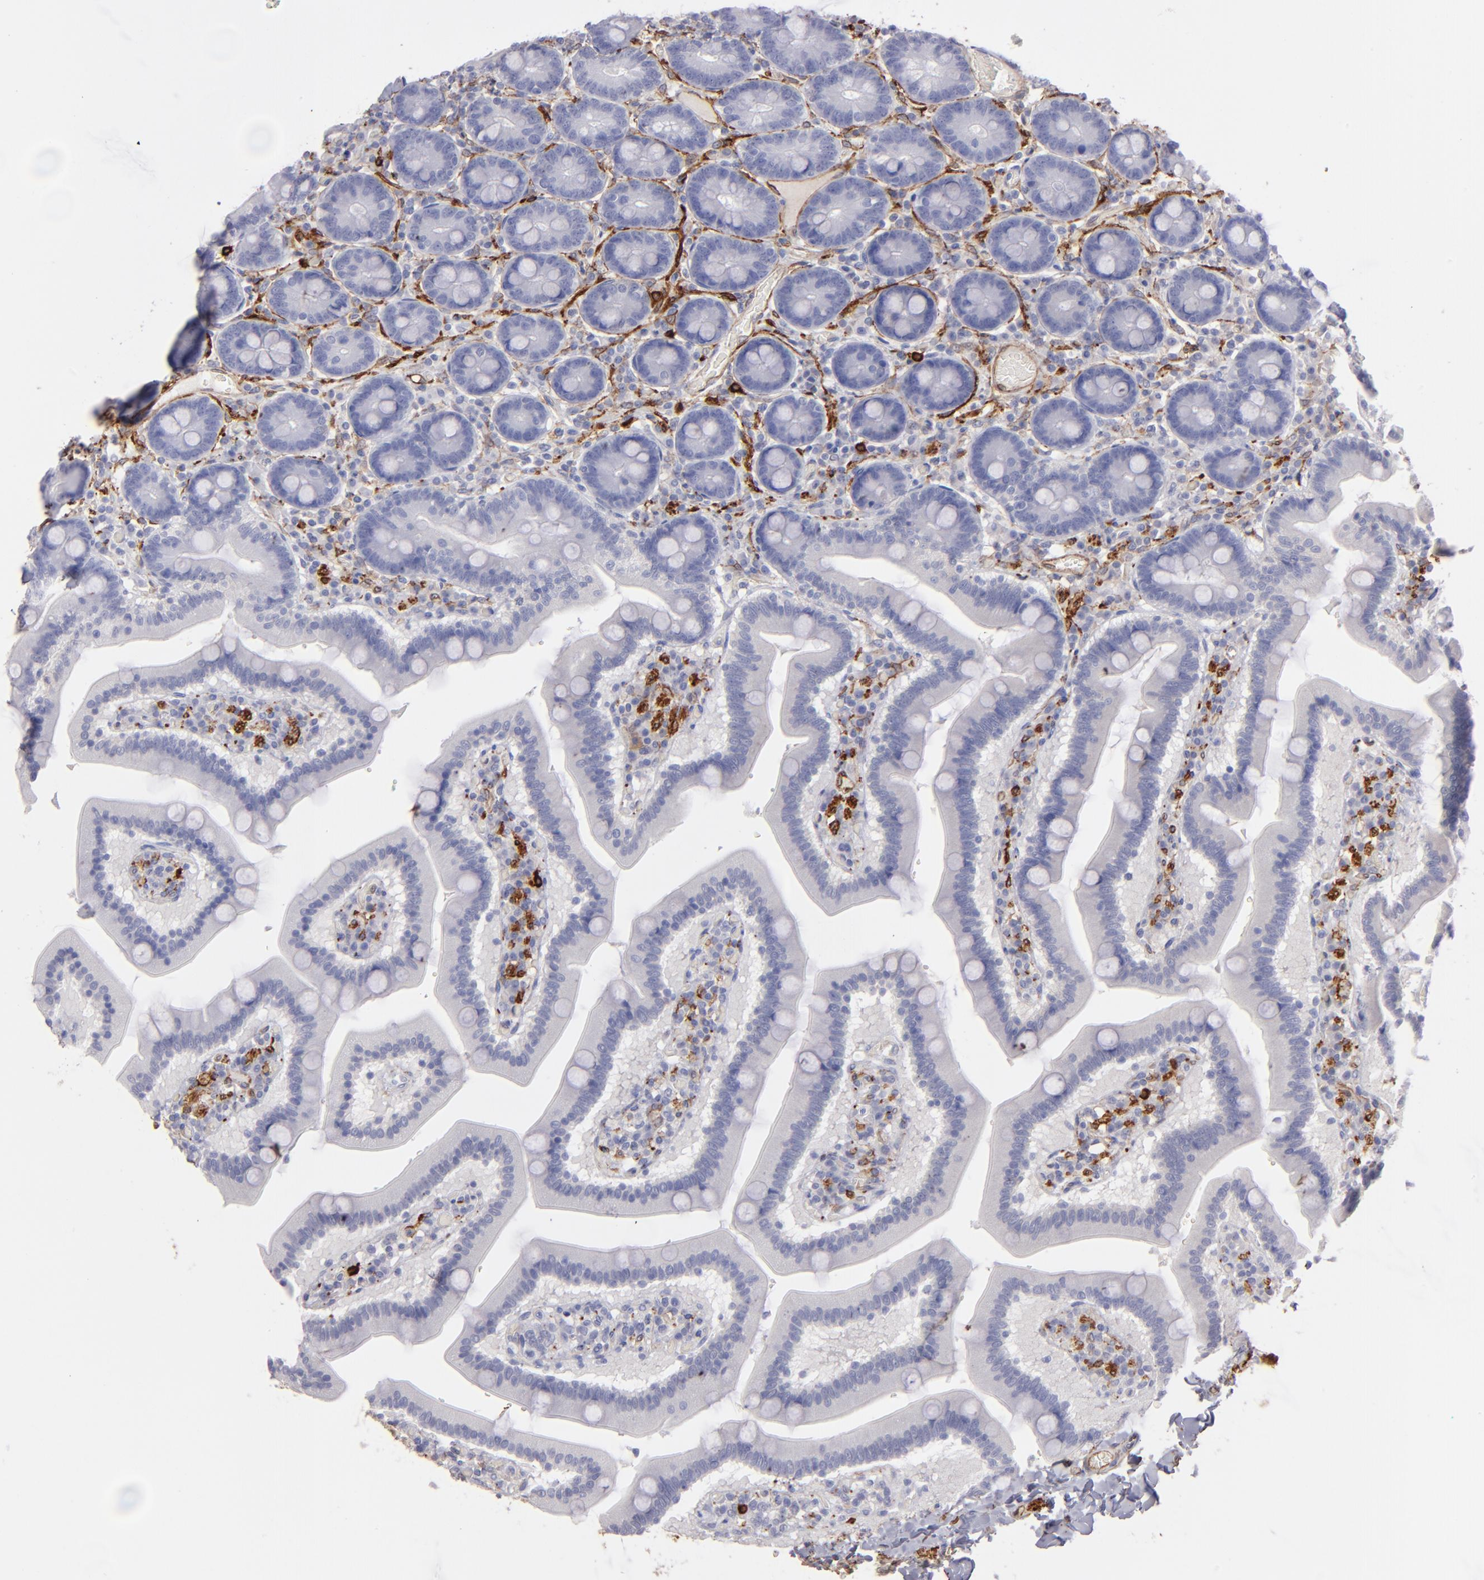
{"staining": {"intensity": "negative", "quantity": "none", "location": "none"}, "tissue": "duodenum", "cell_type": "Glandular cells", "image_type": "normal", "snomed": [{"axis": "morphology", "description": "Normal tissue, NOS"}, {"axis": "topography", "description": "Duodenum"}], "caption": "Immunohistochemistry histopathology image of normal duodenum: duodenum stained with DAB (3,3'-diaminobenzidine) reveals no significant protein positivity in glandular cells.", "gene": "AHNAK2", "patient": {"sex": "male", "age": 66}}